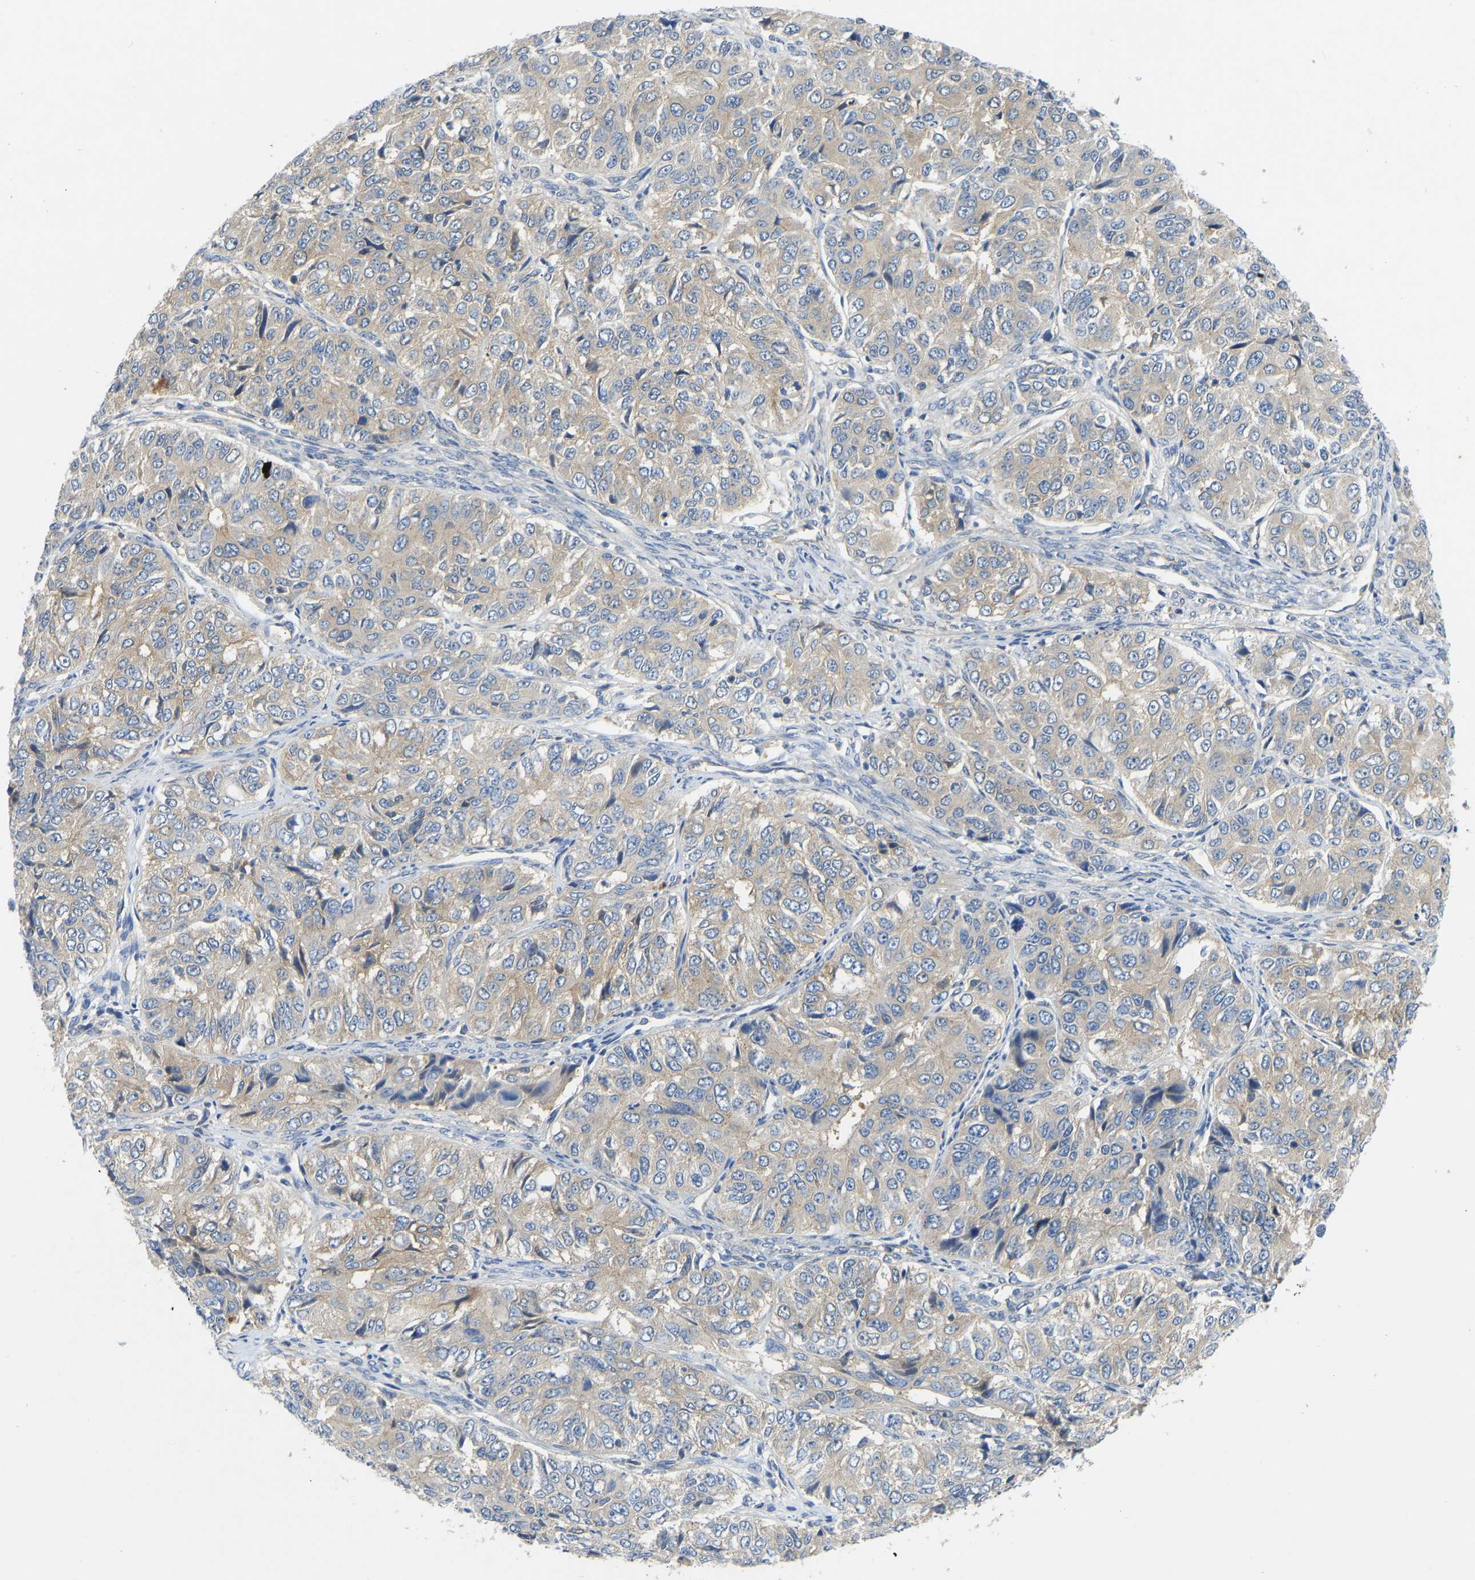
{"staining": {"intensity": "weak", "quantity": ">75%", "location": "cytoplasmic/membranous"}, "tissue": "ovarian cancer", "cell_type": "Tumor cells", "image_type": "cancer", "snomed": [{"axis": "morphology", "description": "Carcinoma, endometroid"}, {"axis": "topography", "description": "Ovary"}], "caption": "The micrograph displays immunohistochemical staining of endometroid carcinoma (ovarian). There is weak cytoplasmic/membranous expression is seen in approximately >75% of tumor cells.", "gene": "PPP3CA", "patient": {"sex": "female", "age": 51}}